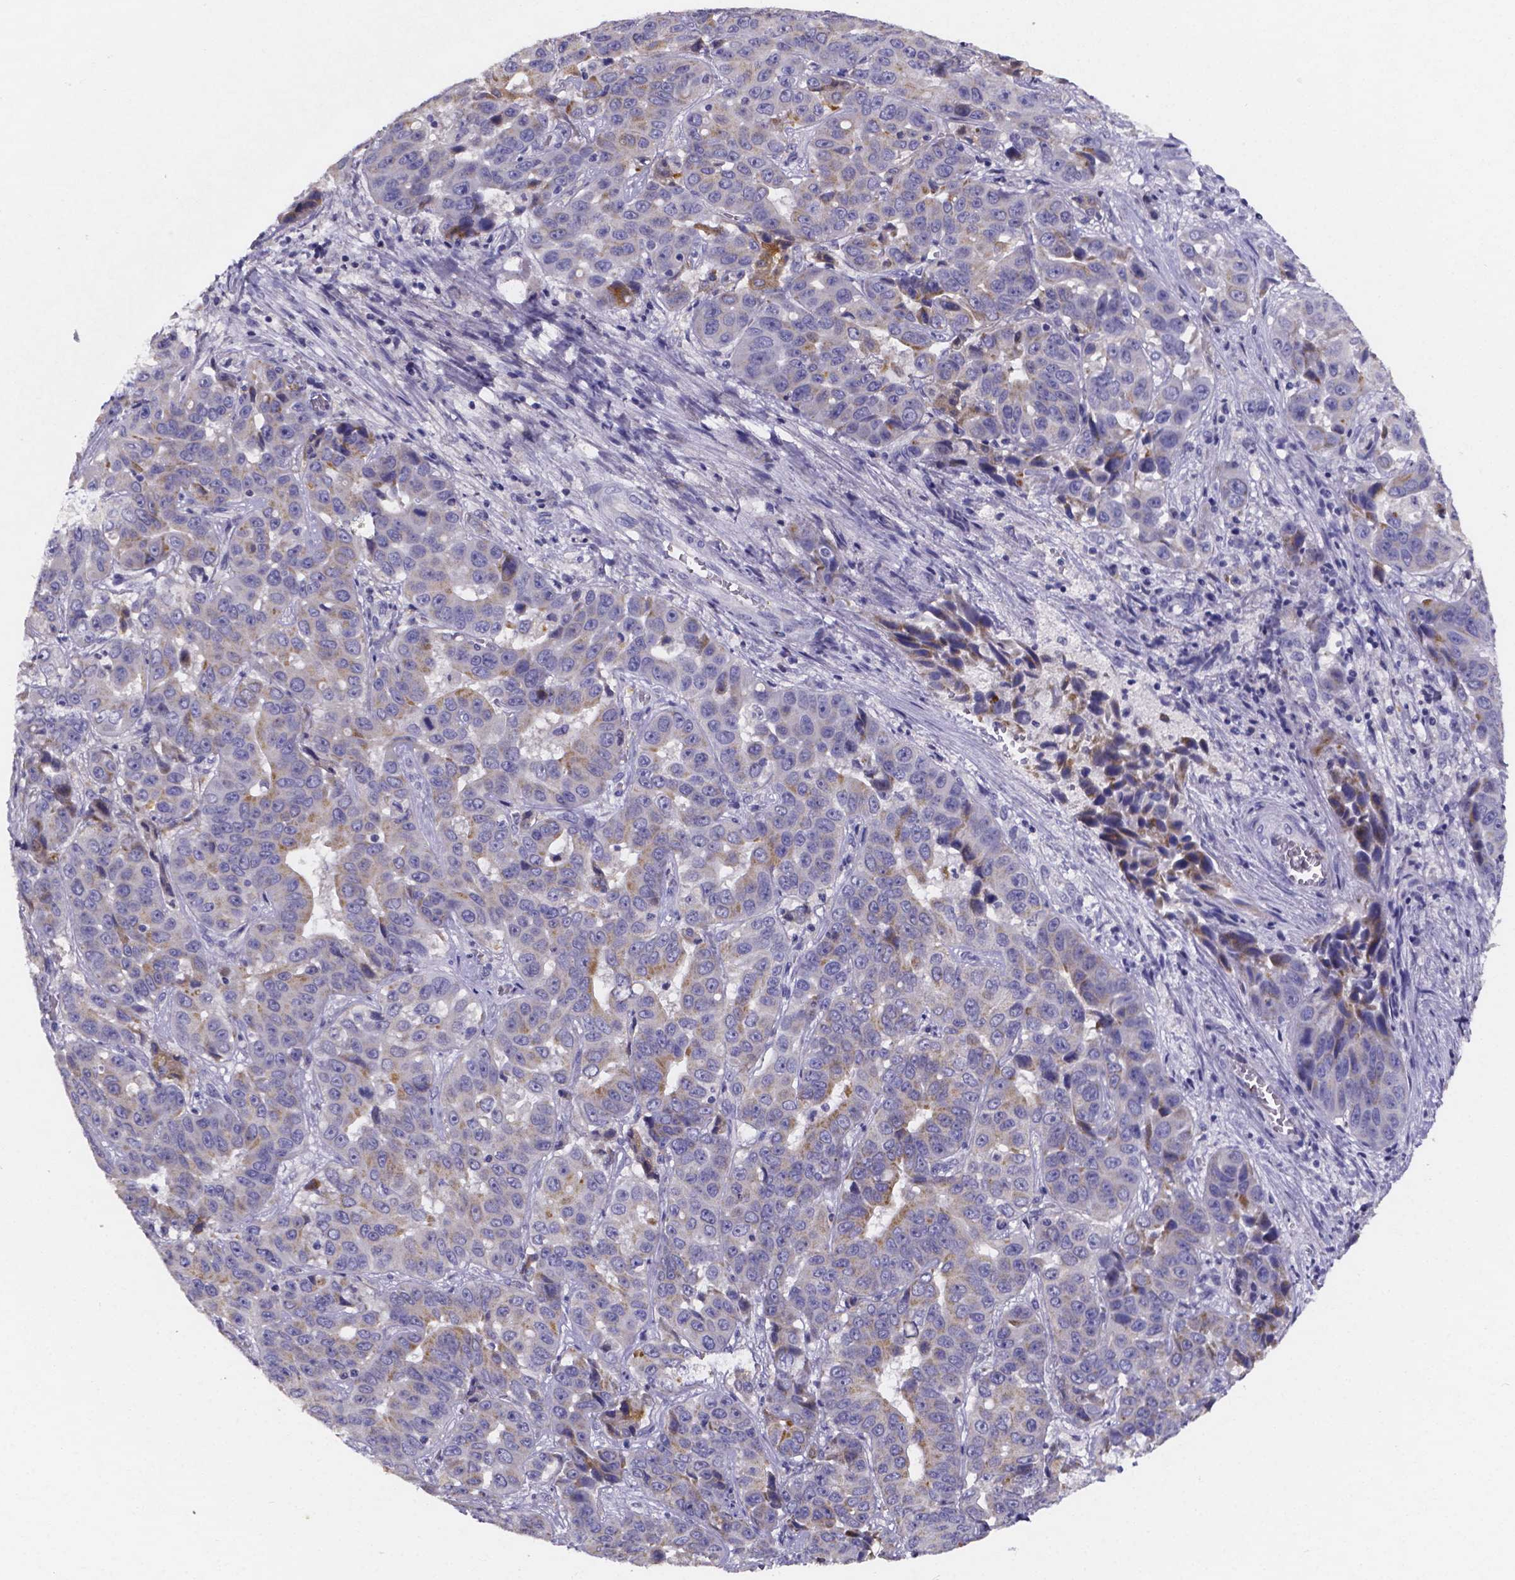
{"staining": {"intensity": "moderate", "quantity": "<25%", "location": "cytoplasmic/membranous"}, "tissue": "liver cancer", "cell_type": "Tumor cells", "image_type": "cancer", "snomed": [{"axis": "morphology", "description": "Cholangiocarcinoma"}, {"axis": "topography", "description": "Liver"}], "caption": "The immunohistochemical stain shows moderate cytoplasmic/membranous staining in tumor cells of liver cancer tissue.", "gene": "PAH", "patient": {"sex": "female", "age": 52}}